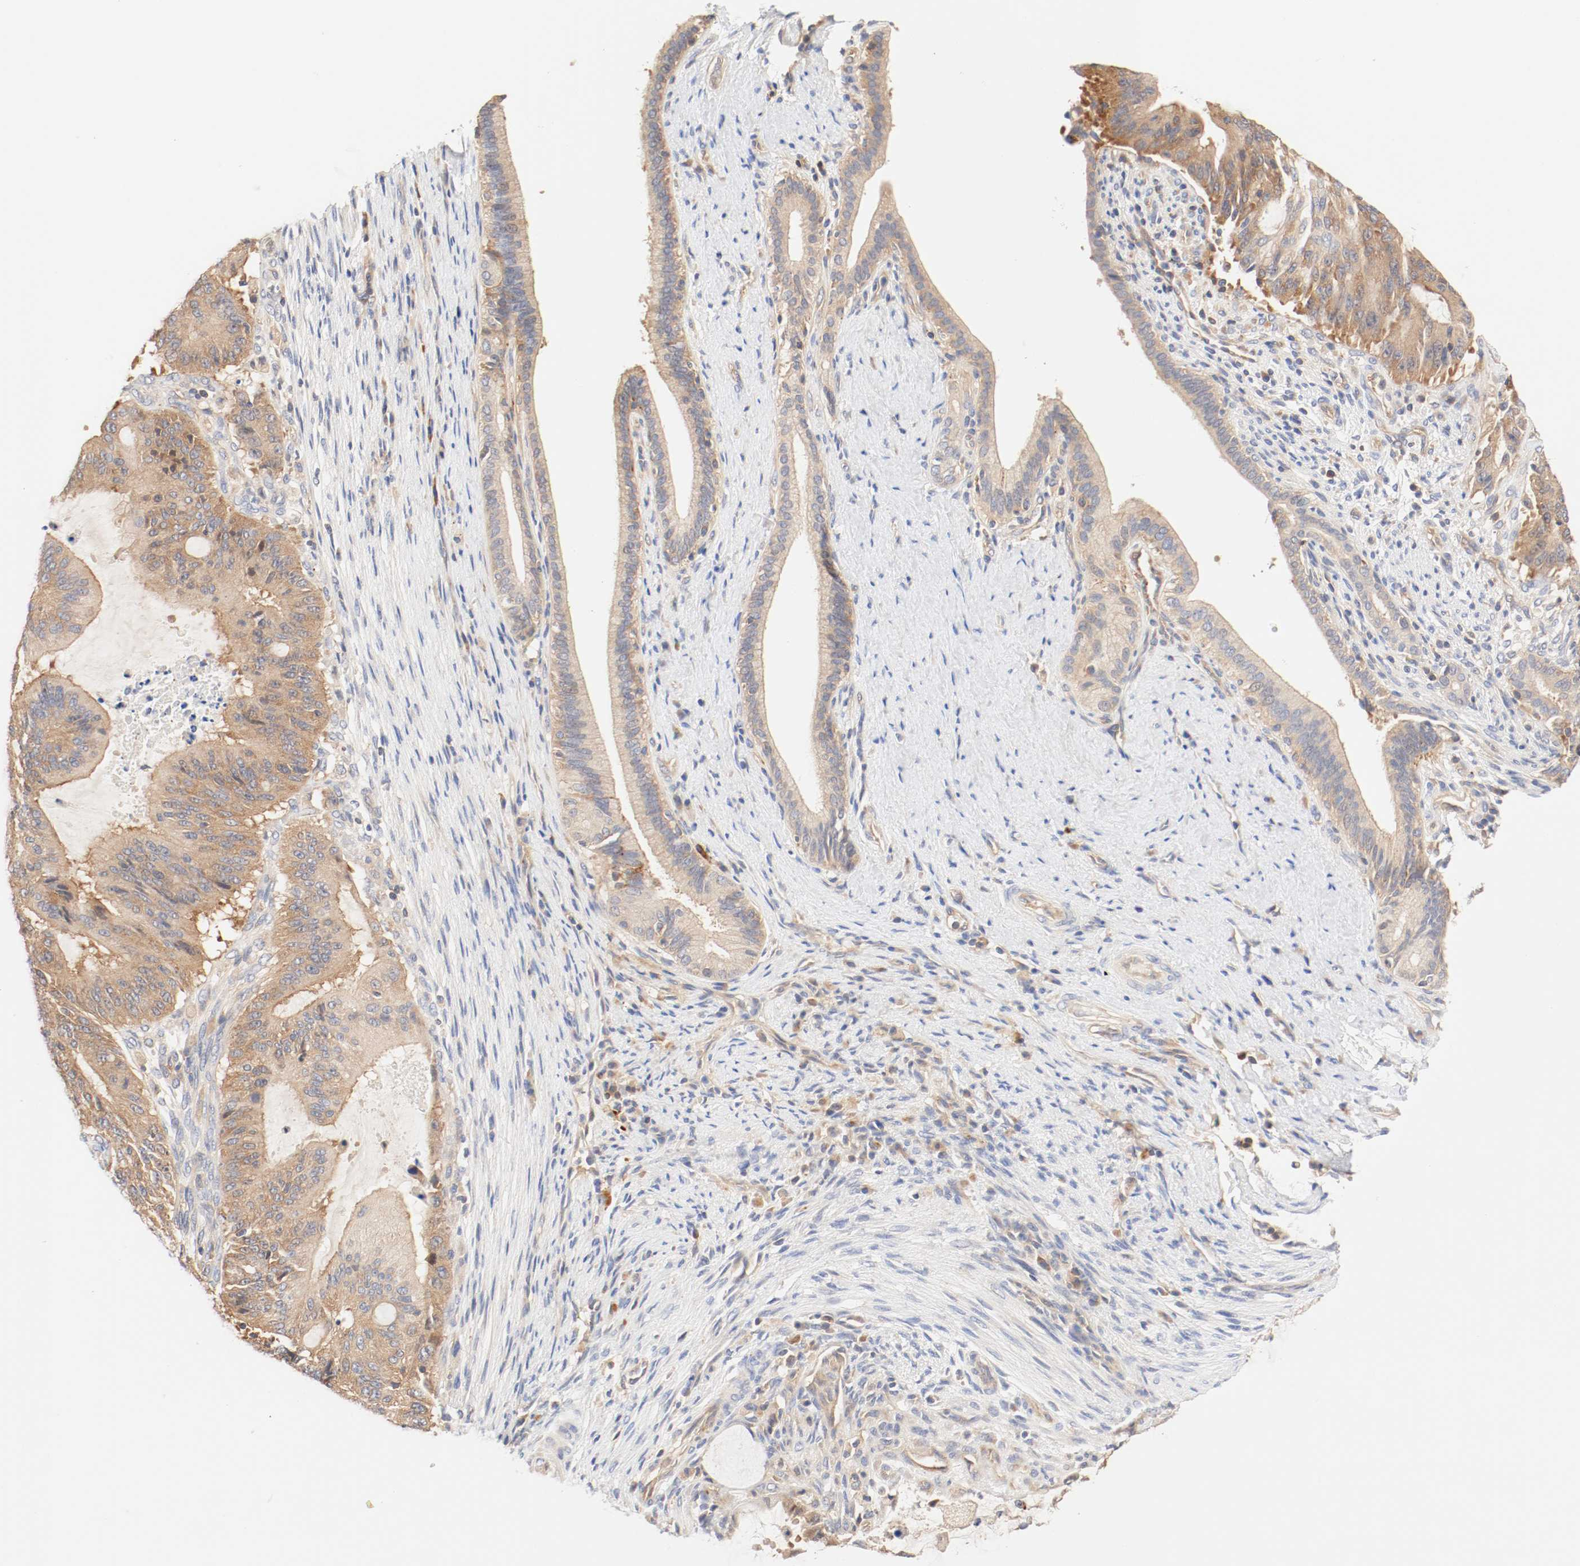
{"staining": {"intensity": "moderate", "quantity": ">75%", "location": "cytoplasmic/membranous"}, "tissue": "liver cancer", "cell_type": "Tumor cells", "image_type": "cancer", "snomed": [{"axis": "morphology", "description": "Cholangiocarcinoma"}, {"axis": "topography", "description": "Liver"}], "caption": "Moderate cytoplasmic/membranous positivity is appreciated in about >75% of tumor cells in liver cancer (cholangiocarcinoma).", "gene": "GIT1", "patient": {"sex": "female", "age": 73}}